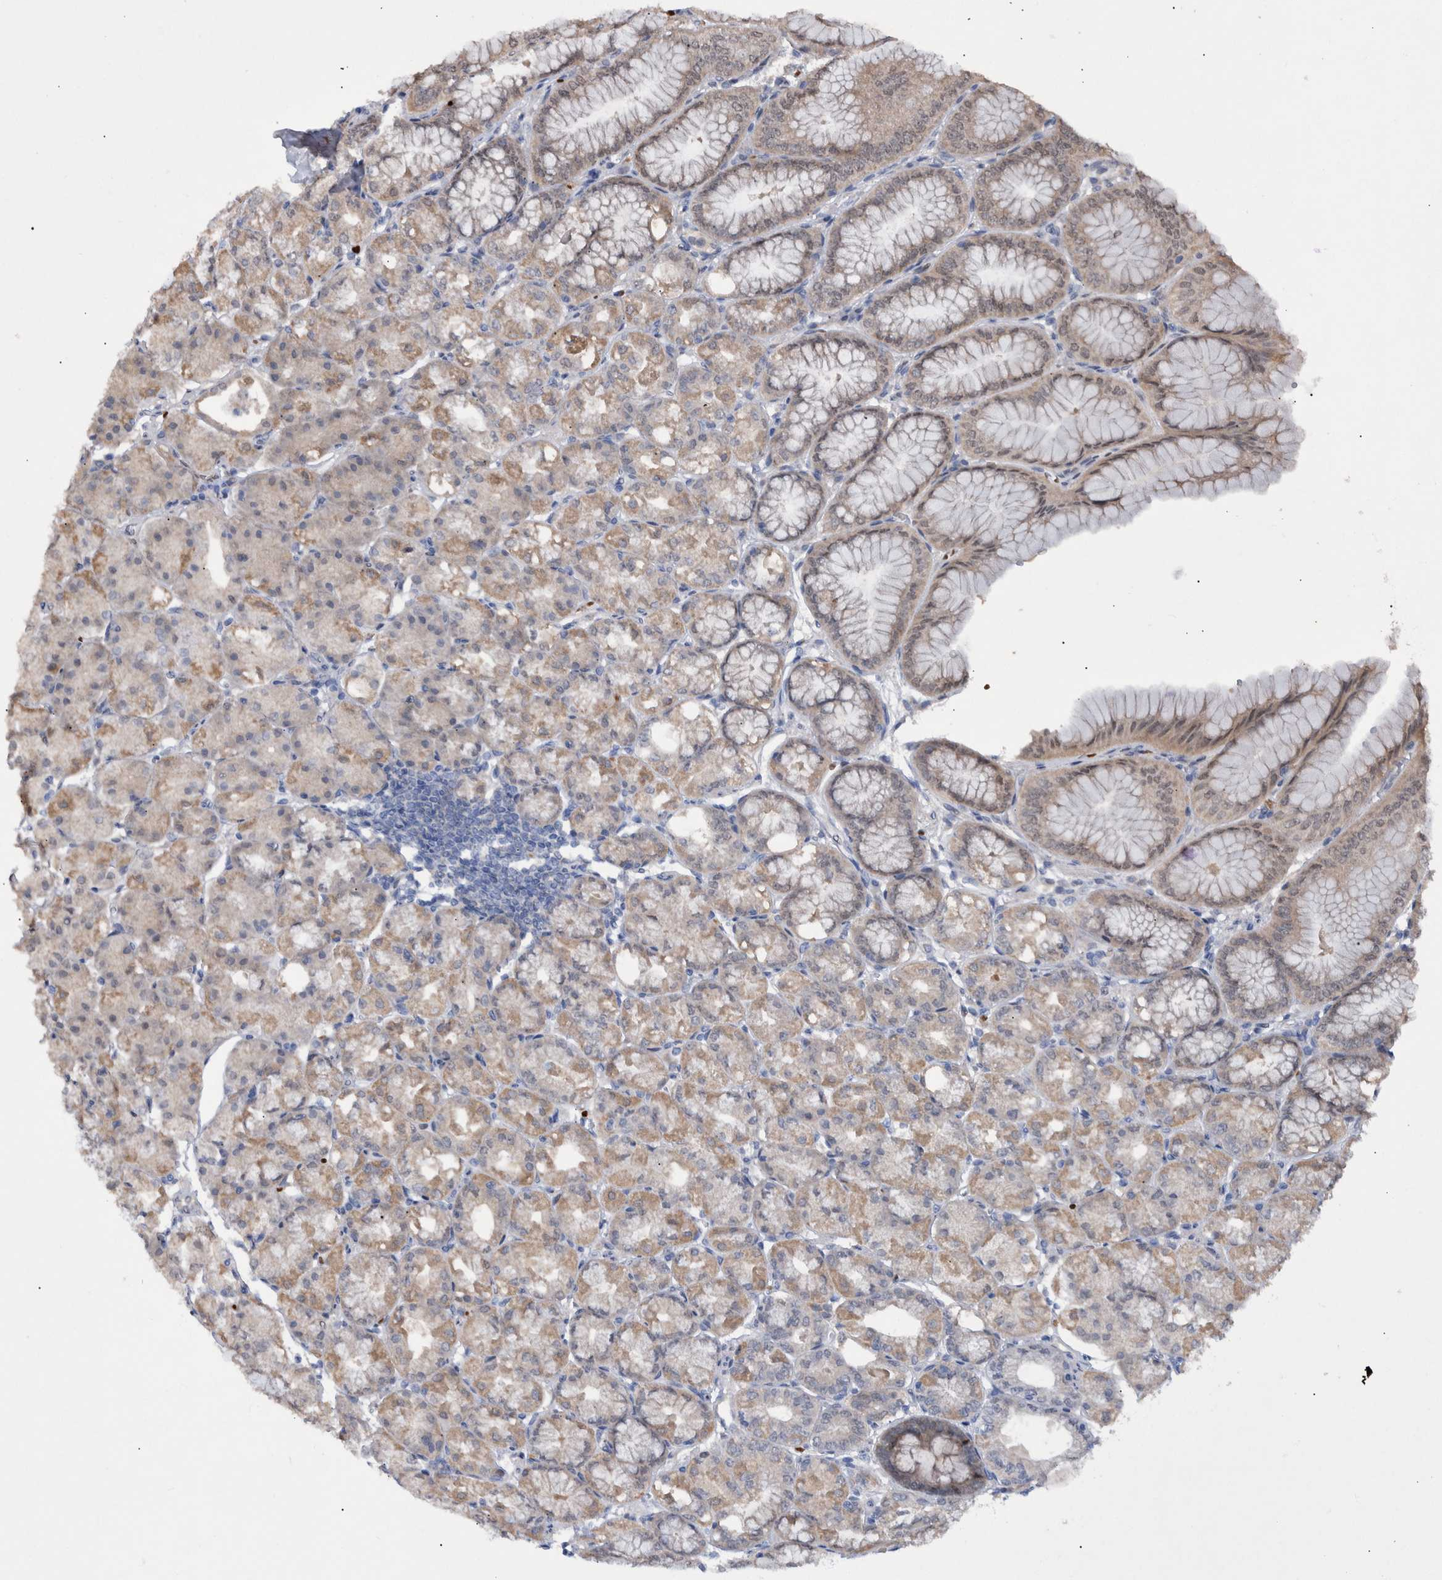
{"staining": {"intensity": "moderate", "quantity": "25%-75%", "location": "cytoplasmic/membranous,nuclear"}, "tissue": "stomach", "cell_type": "Glandular cells", "image_type": "normal", "snomed": [{"axis": "morphology", "description": "Normal tissue, NOS"}, {"axis": "topography", "description": "Stomach, lower"}], "caption": "Stomach stained with DAB (3,3'-diaminobenzidine) immunohistochemistry (IHC) reveals medium levels of moderate cytoplasmic/membranous,nuclear positivity in approximately 25%-75% of glandular cells.", "gene": "ESRP1", "patient": {"sex": "male", "age": 71}}